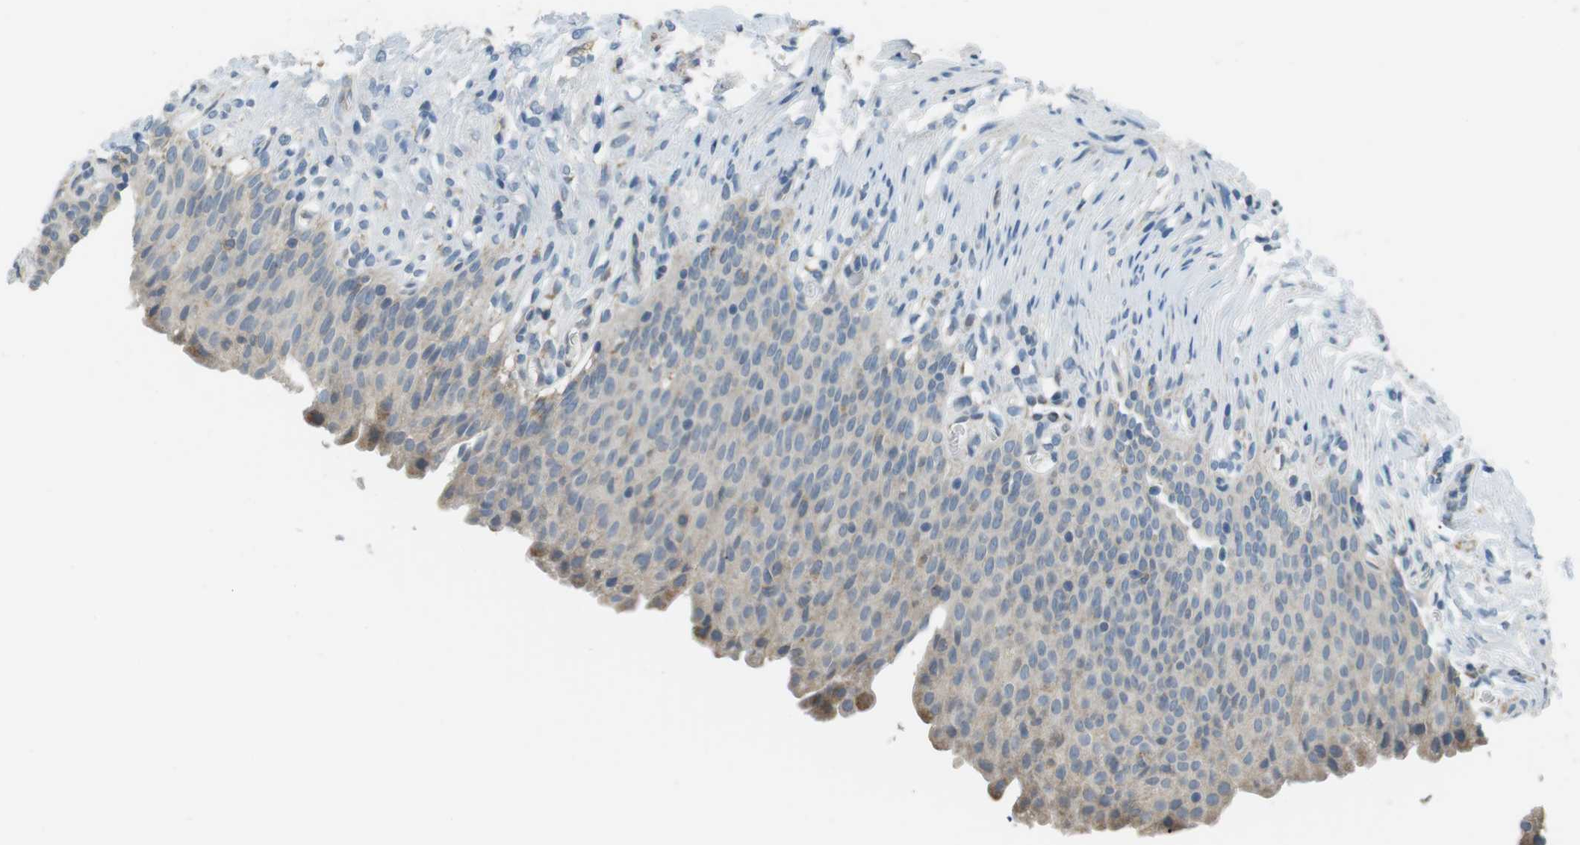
{"staining": {"intensity": "moderate", "quantity": "<25%", "location": "cytoplasmic/membranous"}, "tissue": "urinary bladder", "cell_type": "Urothelial cells", "image_type": "normal", "snomed": [{"axis": "morphology", "description": "Normal tissue, NOS"}, {"axis": "topography", "description": "Urinary bladder"}], "caption": "Approximately <25% of urothelial cells in normal human urinary bladder exhibit moderate cytoplasmic/membranous protein positivity as visualized by brown immunohistochemical staining.", "gene": "BACE1", "patient": {"sex": "female", "age": 79}}